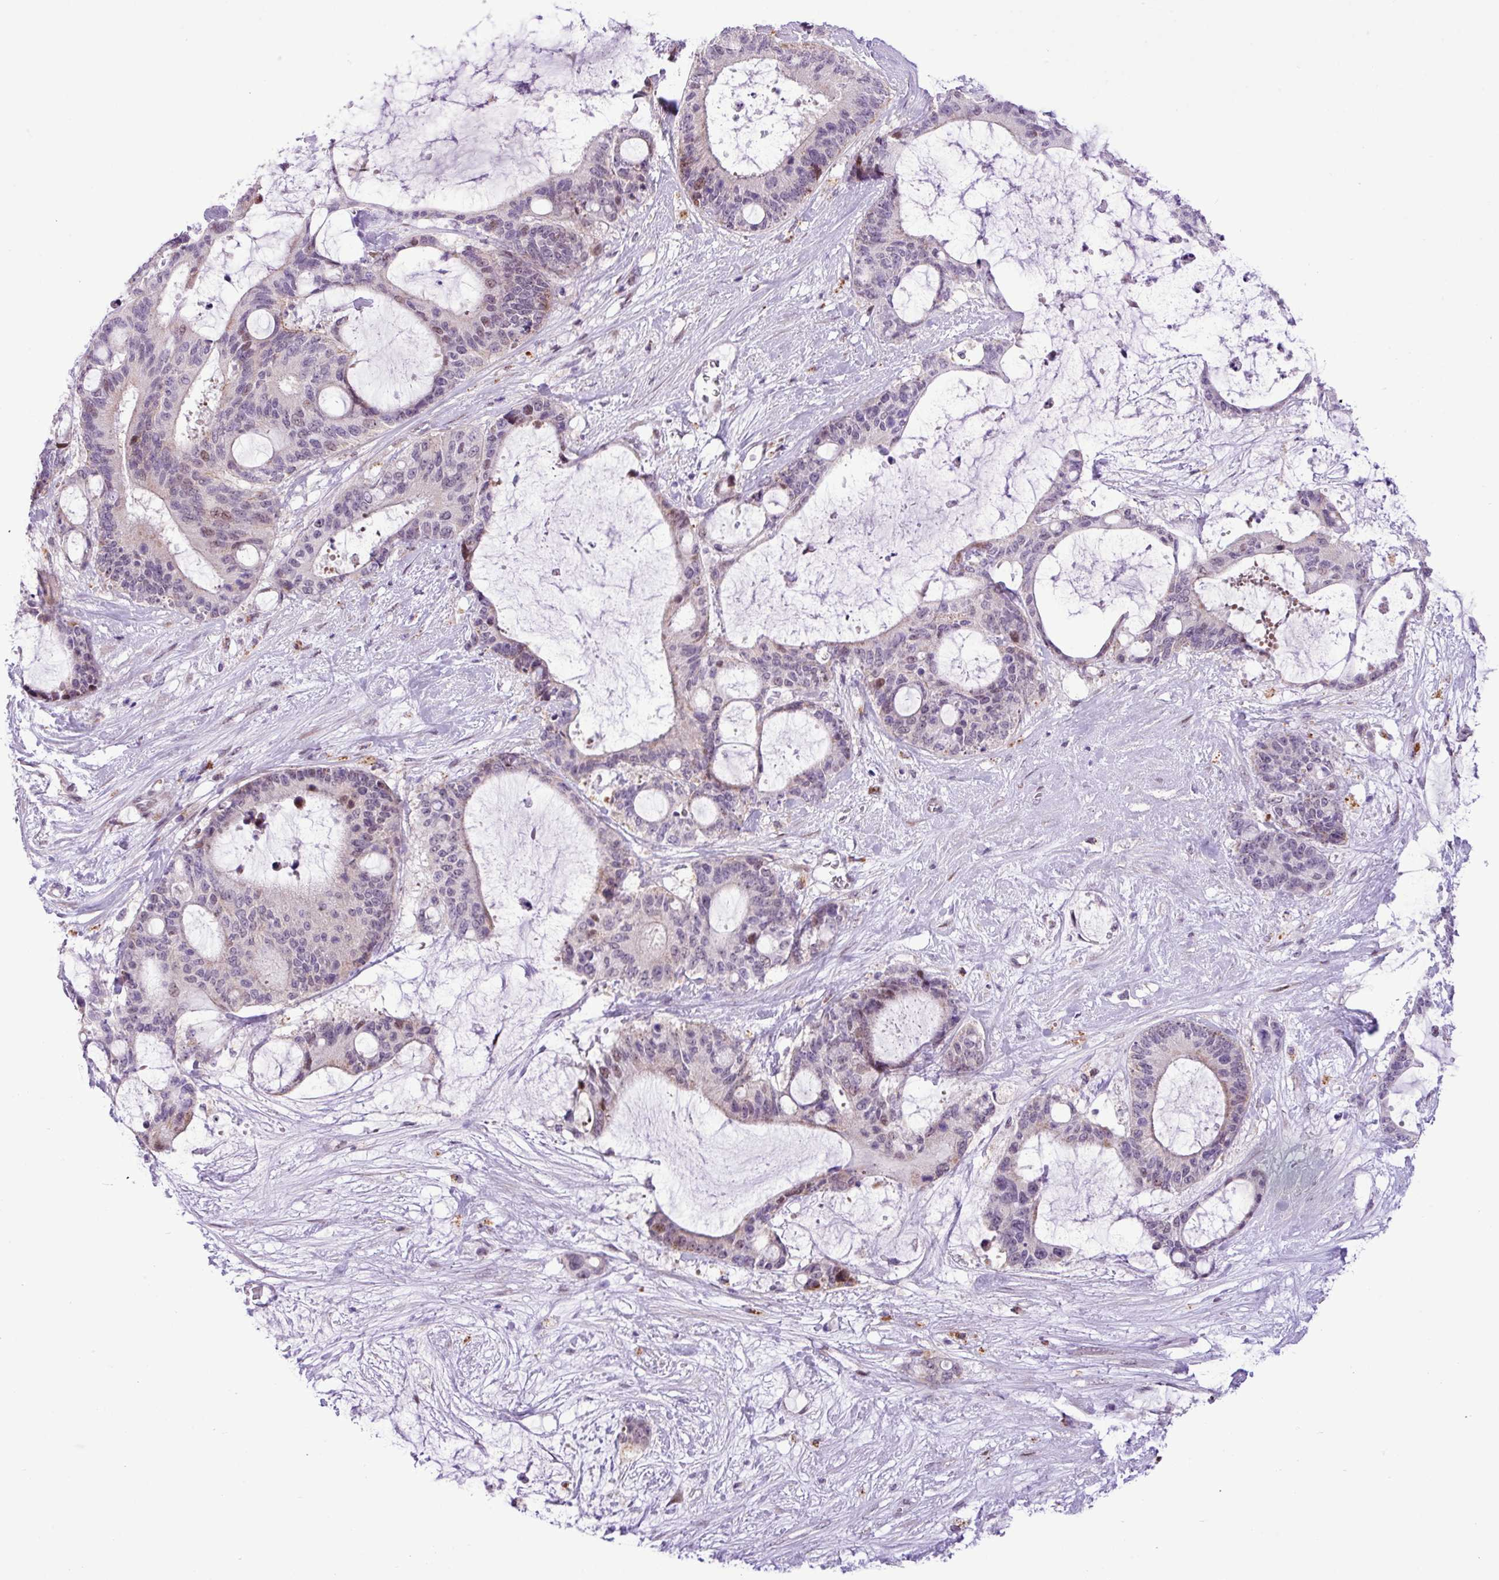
{"staining": {"intensity": "weak", "quantity": "<25%", "location": "nuclear"}, "tissue": "liver cancer", "cell_type": "Tumor cells", "image_type": "cancer", "snomed": [{"axis": "morphology", "description": "Normal tissue, NOS"}, {"axis": "morphology", "description": "Cholangiocarcinoma"}, {"axis": "topography", "description": "Liver"}, {"axis": "topography", "description": "Peripheral nerve tissue"}], "caption": "A micrograph of liver cancer stained for a protein reveals no brown staining in tumor cells.", "gene": "ZNF354A", "patient": {"sex": "female", "age": 73}}